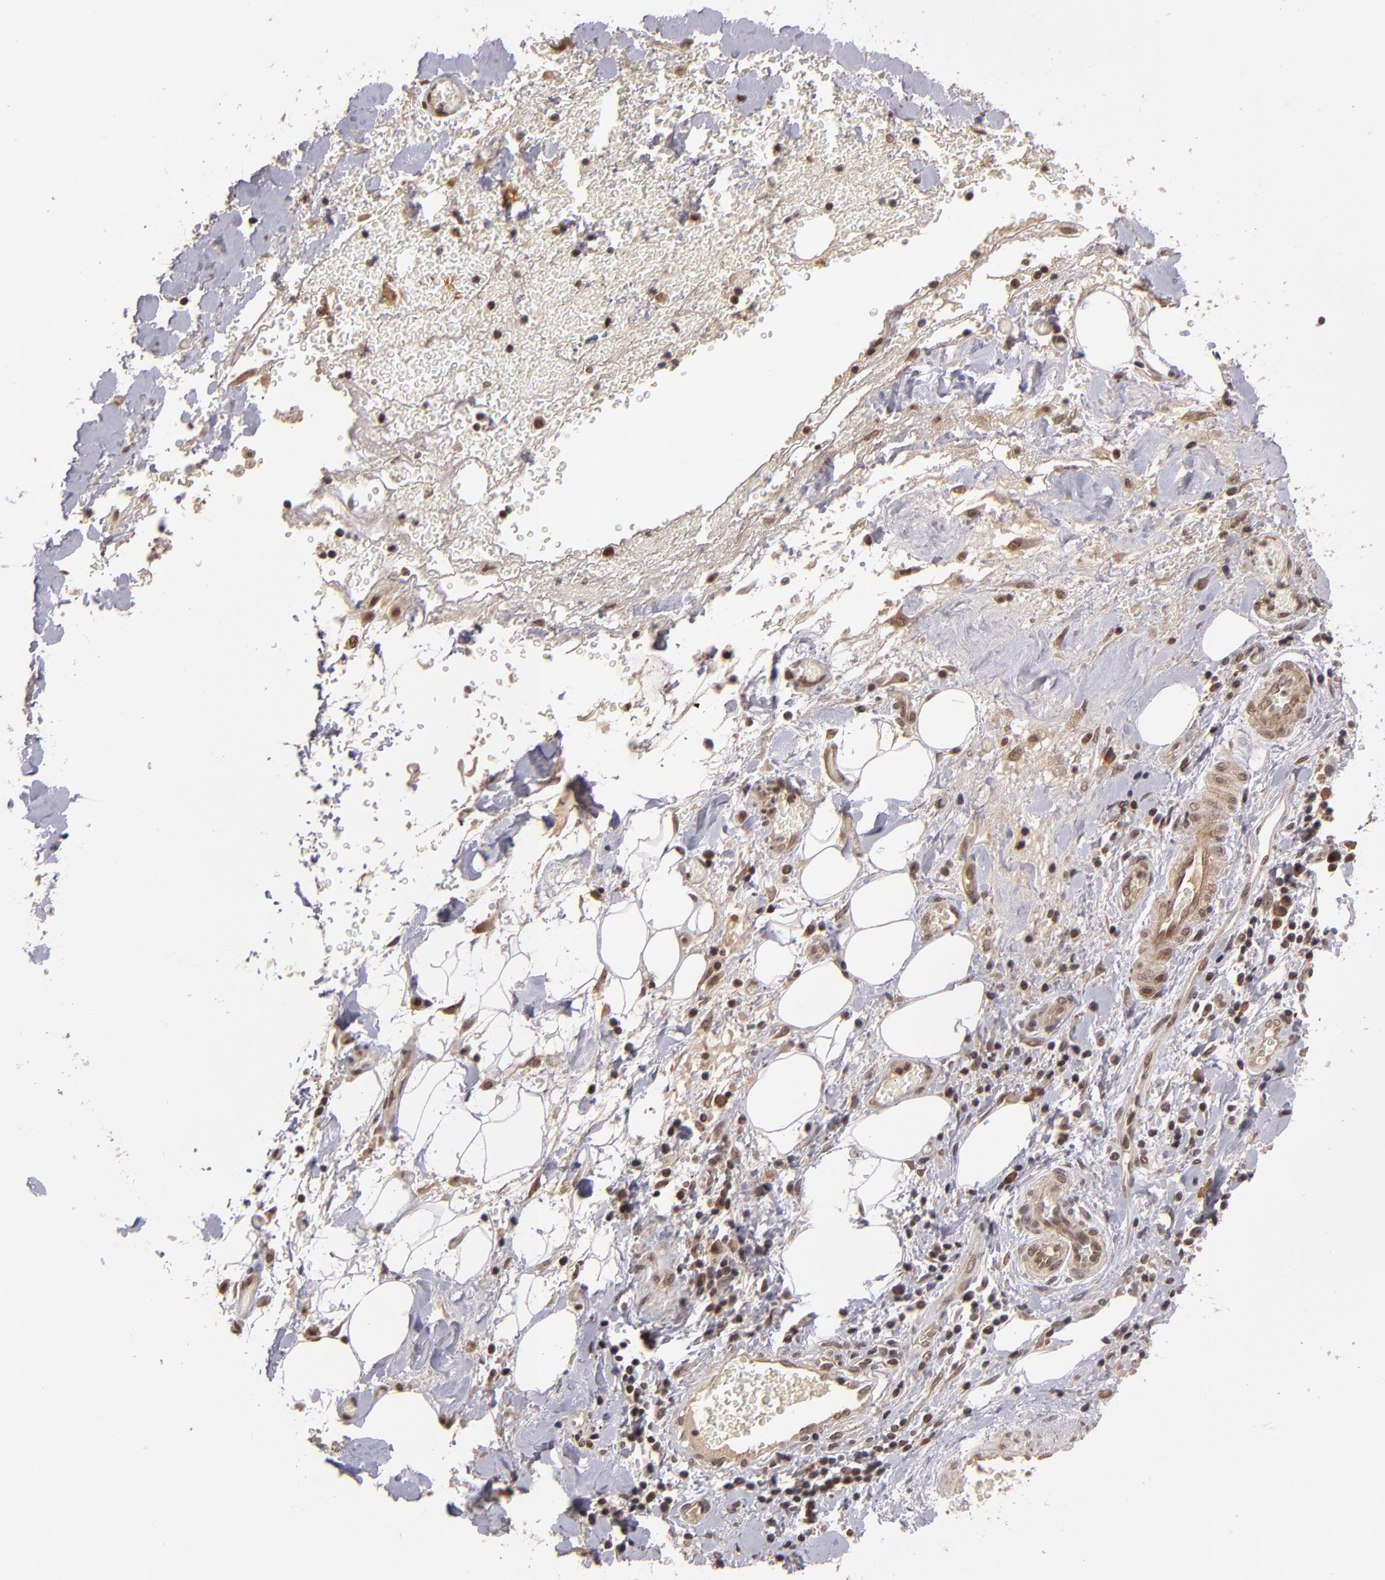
{"staining": {"intensity": "moderate", "quantity": ">75%", "location": "cytoplasmic/membranous,nuclear"}, "tissue": "liver cancer", "cell_type": "Tumor cells", "image_type": "cancer", "snomed": [{"axis": "morphology", "description": "Cholangiocarcinoma"}, {"axis": "topography", "description": "Liver"}], "caption": "Liver cancer stained with a protein marker demonstrates moderate staining in tumor cells.", "gene": "ABHD12B", "patient": {"sex": "male", "age": 58}}